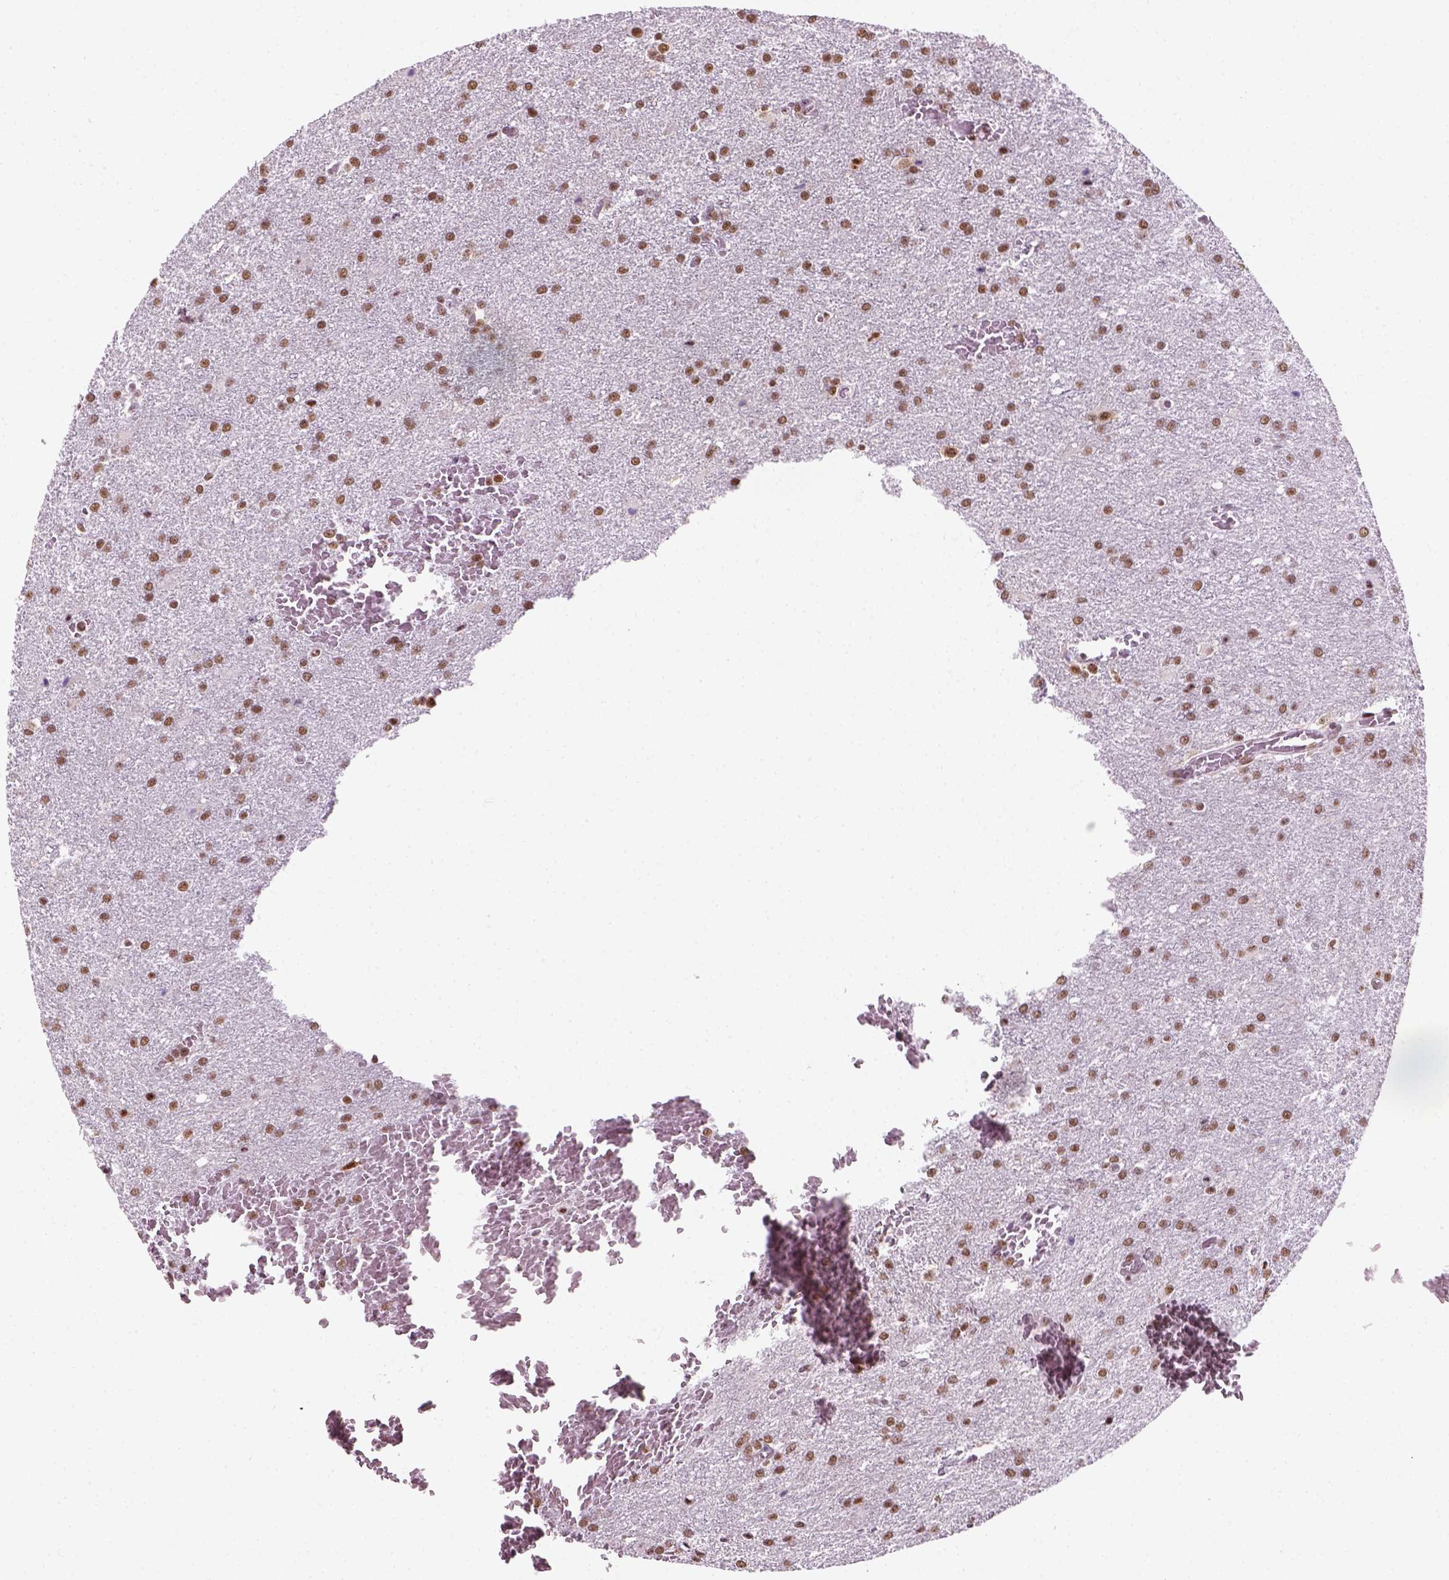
{"staining": {"intensity": "moderate", "quantity": ">75%", "location": "nuclear"}, "tissue": "glioma", "cell_type": "Tumor cells", "image_type": "cancer", "snomed": [{"axis": "morphology", "description": "Glioma, malignant, High grade"}, {"axis": "topography", "description": "Brain"}], "caption": "Human malignant high-grade glioma stained with a brown dye demonstrates moderate nuclear positive positivity in about >75% of tumor cells.", "gene": "GTF2F1", "patient": {"sex": "male", "age": 68}}